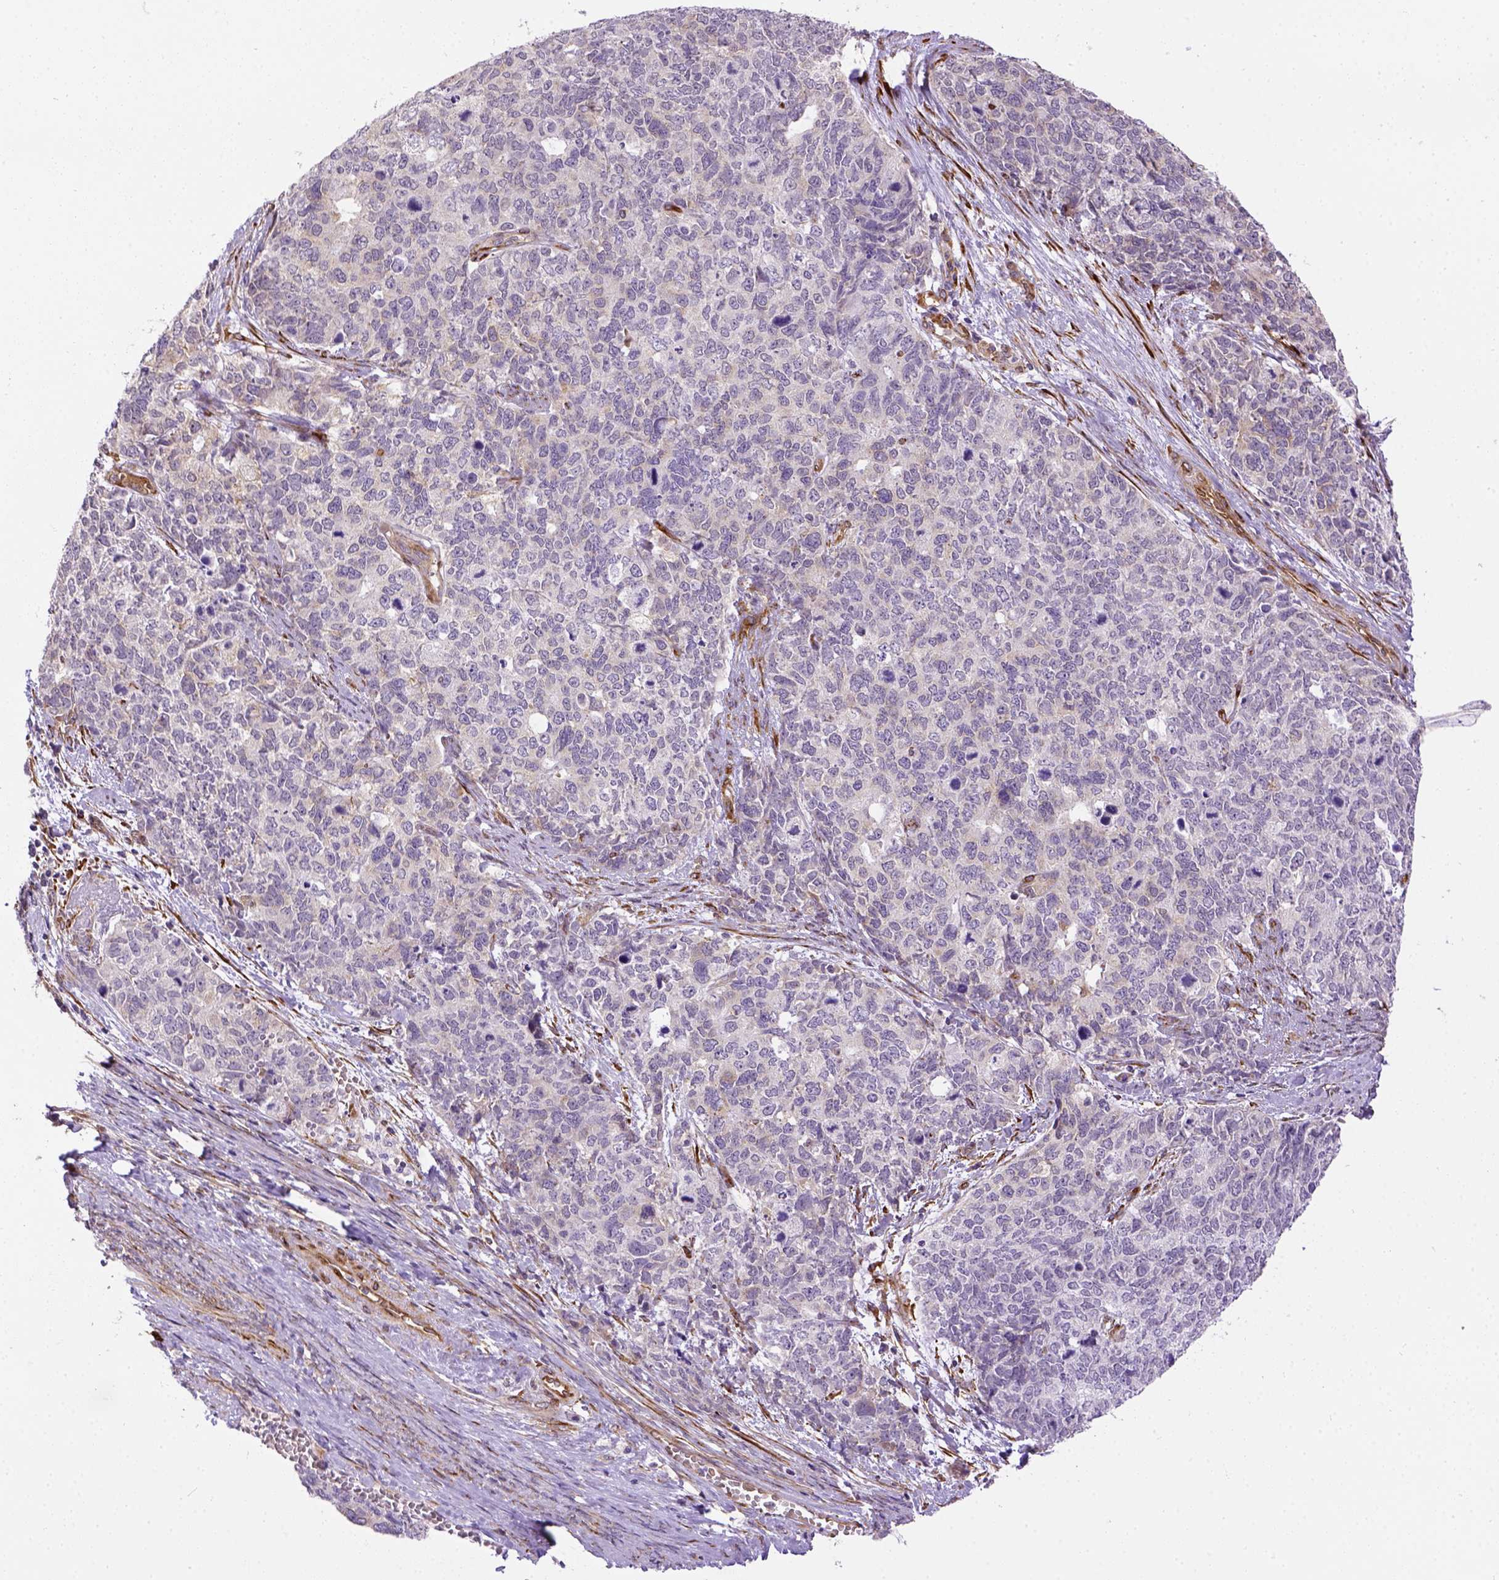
{"staining": {"intensity": "negative", "quantity": "none", "location": "none"}, "tissue": "cervical cancer", "cell_type": "Tumor cells", "image_type": "cancer", "snomed": [{"axis": "morphology", "description": "Squamous cell carcinoma, NOS"}, {"axis": "topography", "description": "Cervix"}], "caption": "This is a photomicrograph of IHC staining of cervical cancer (squamous cell carcinoma), which shows no staining in tumor cells.", "gene": "KAZN", "patient": {"sex": "female", "age": 63}}